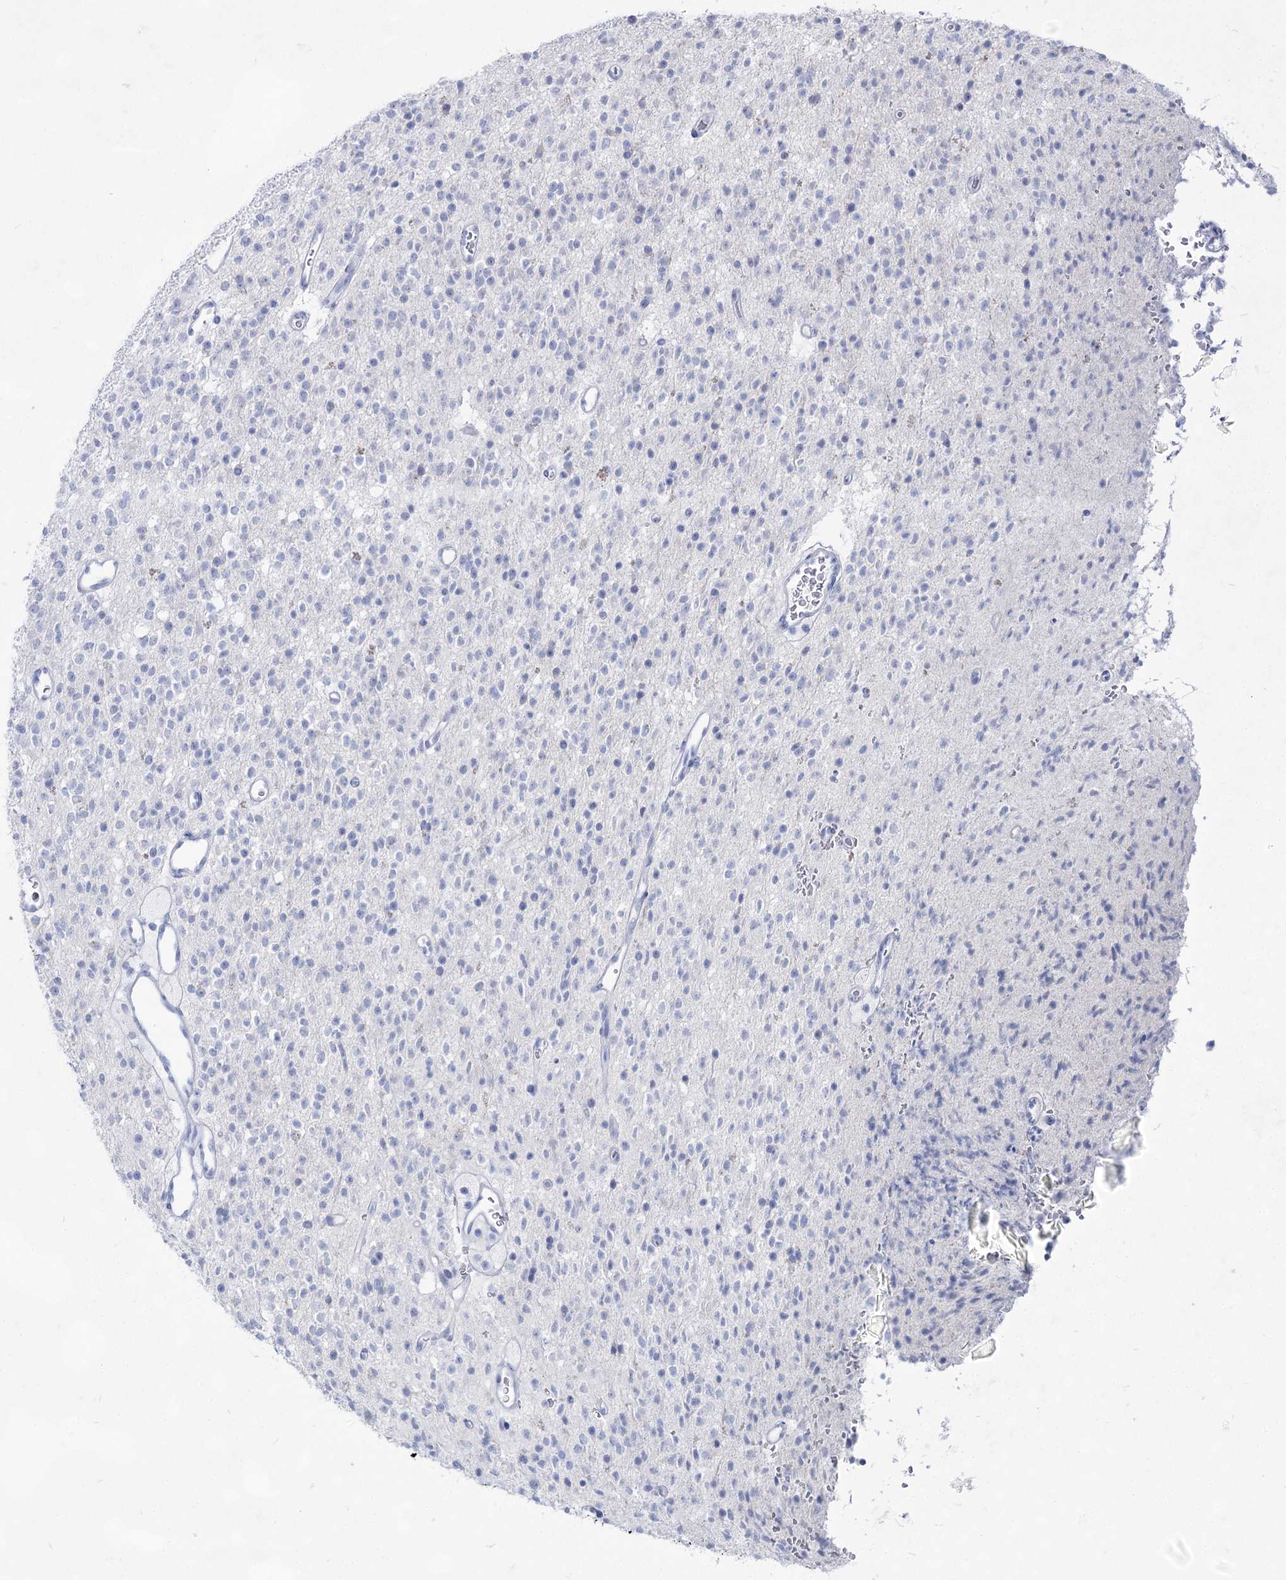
{"staining": {"intensity": "negative", "quantity": "none", "location": "none"}, "tissue": "glioma", "cell_type": "Tumor cells", "image_type": "cancer", "snomed": [{"axis": "morphology", "description": "Glioma, malignant, High grade"}, {"axis": "topography", "description": "Brain"}], "caption": "High-grade glioma (malignant) was stained to show a protein in brown. There is no significant staining in tumor cells. (IHC, brightfield microscopy, high magnification).", "gene": "ACRV1", "patient": {"sex": "male", "age": 34}}